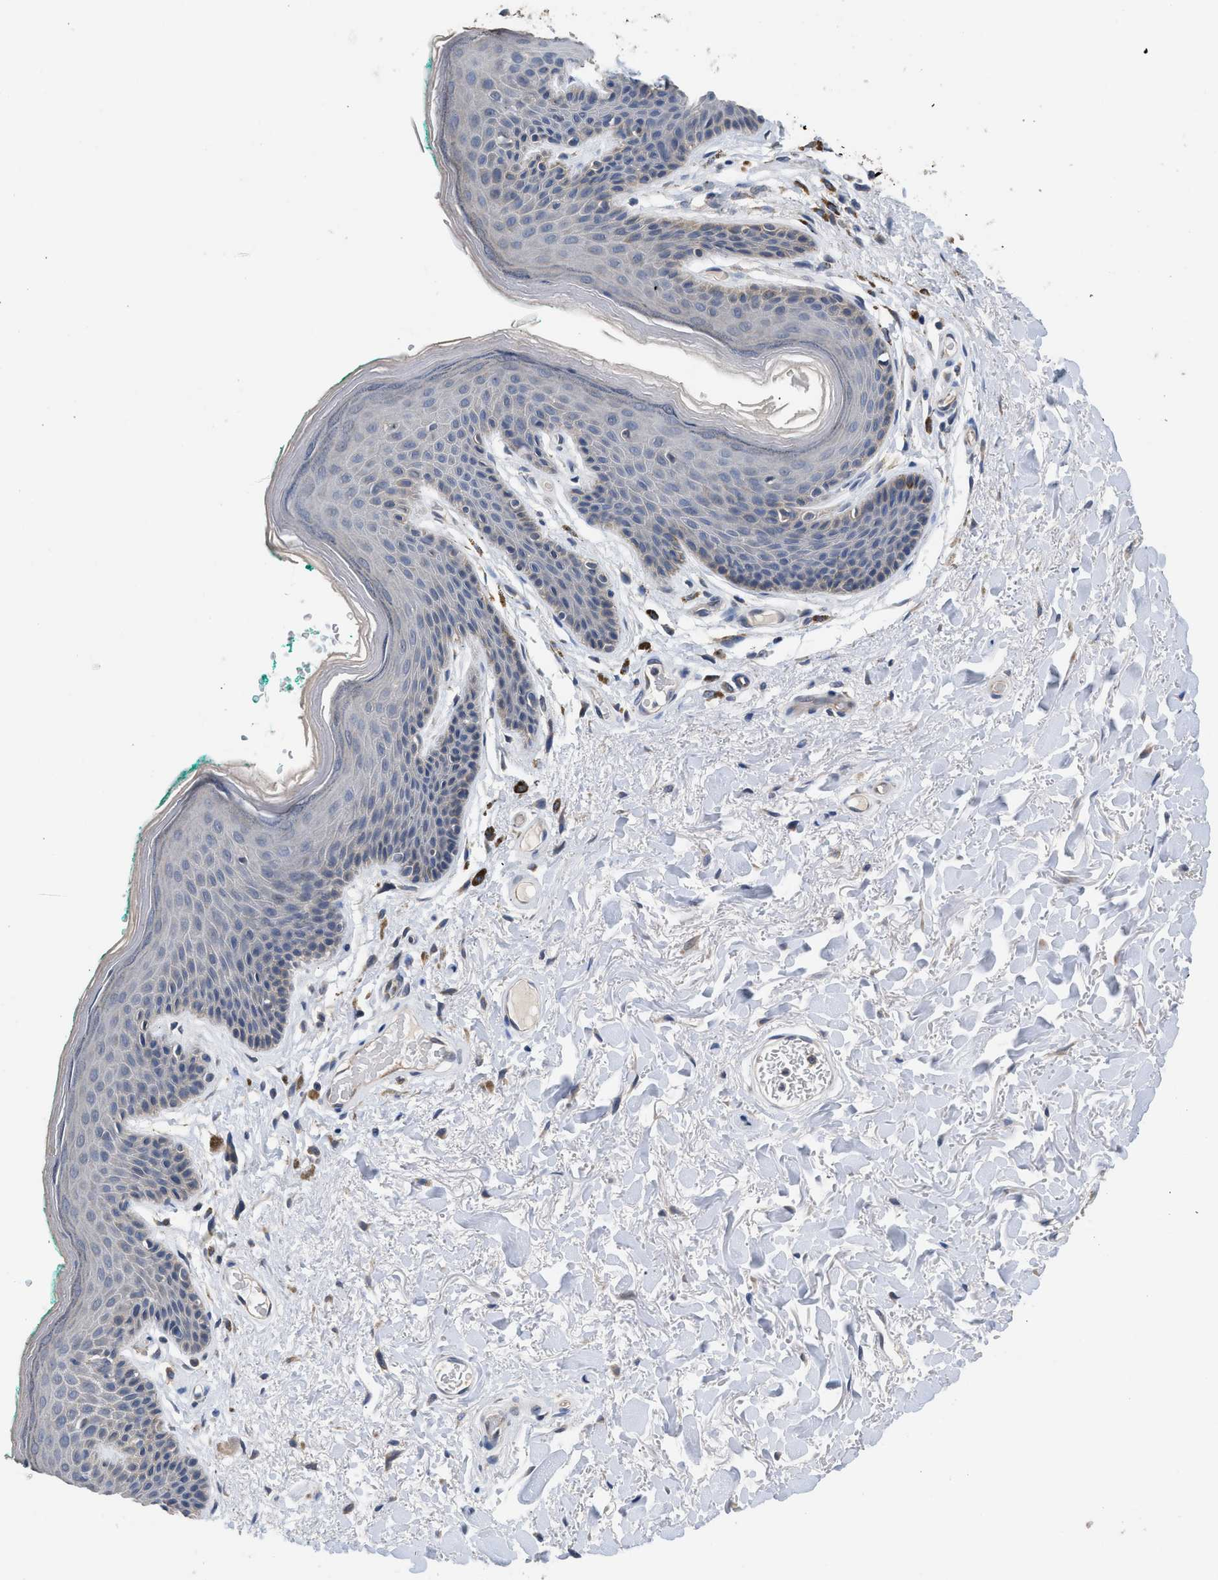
{"staining": {"intensity": "negative", "quantity": "none", "location": "none"}, "tissue": "skin", "cell_type": "Epidermal cells", "image_type": "normal", "snomed": [{"axis": "morphology", "description": "Normal tissue, NOS"}, {"axis": "topography", "description": "Anal"}], "caption": "The micrograph demonstrates no significant staining in epidermal cells of skin.", "gene": "CSF3R", "patient": {"sex": "male", "age": 74}}